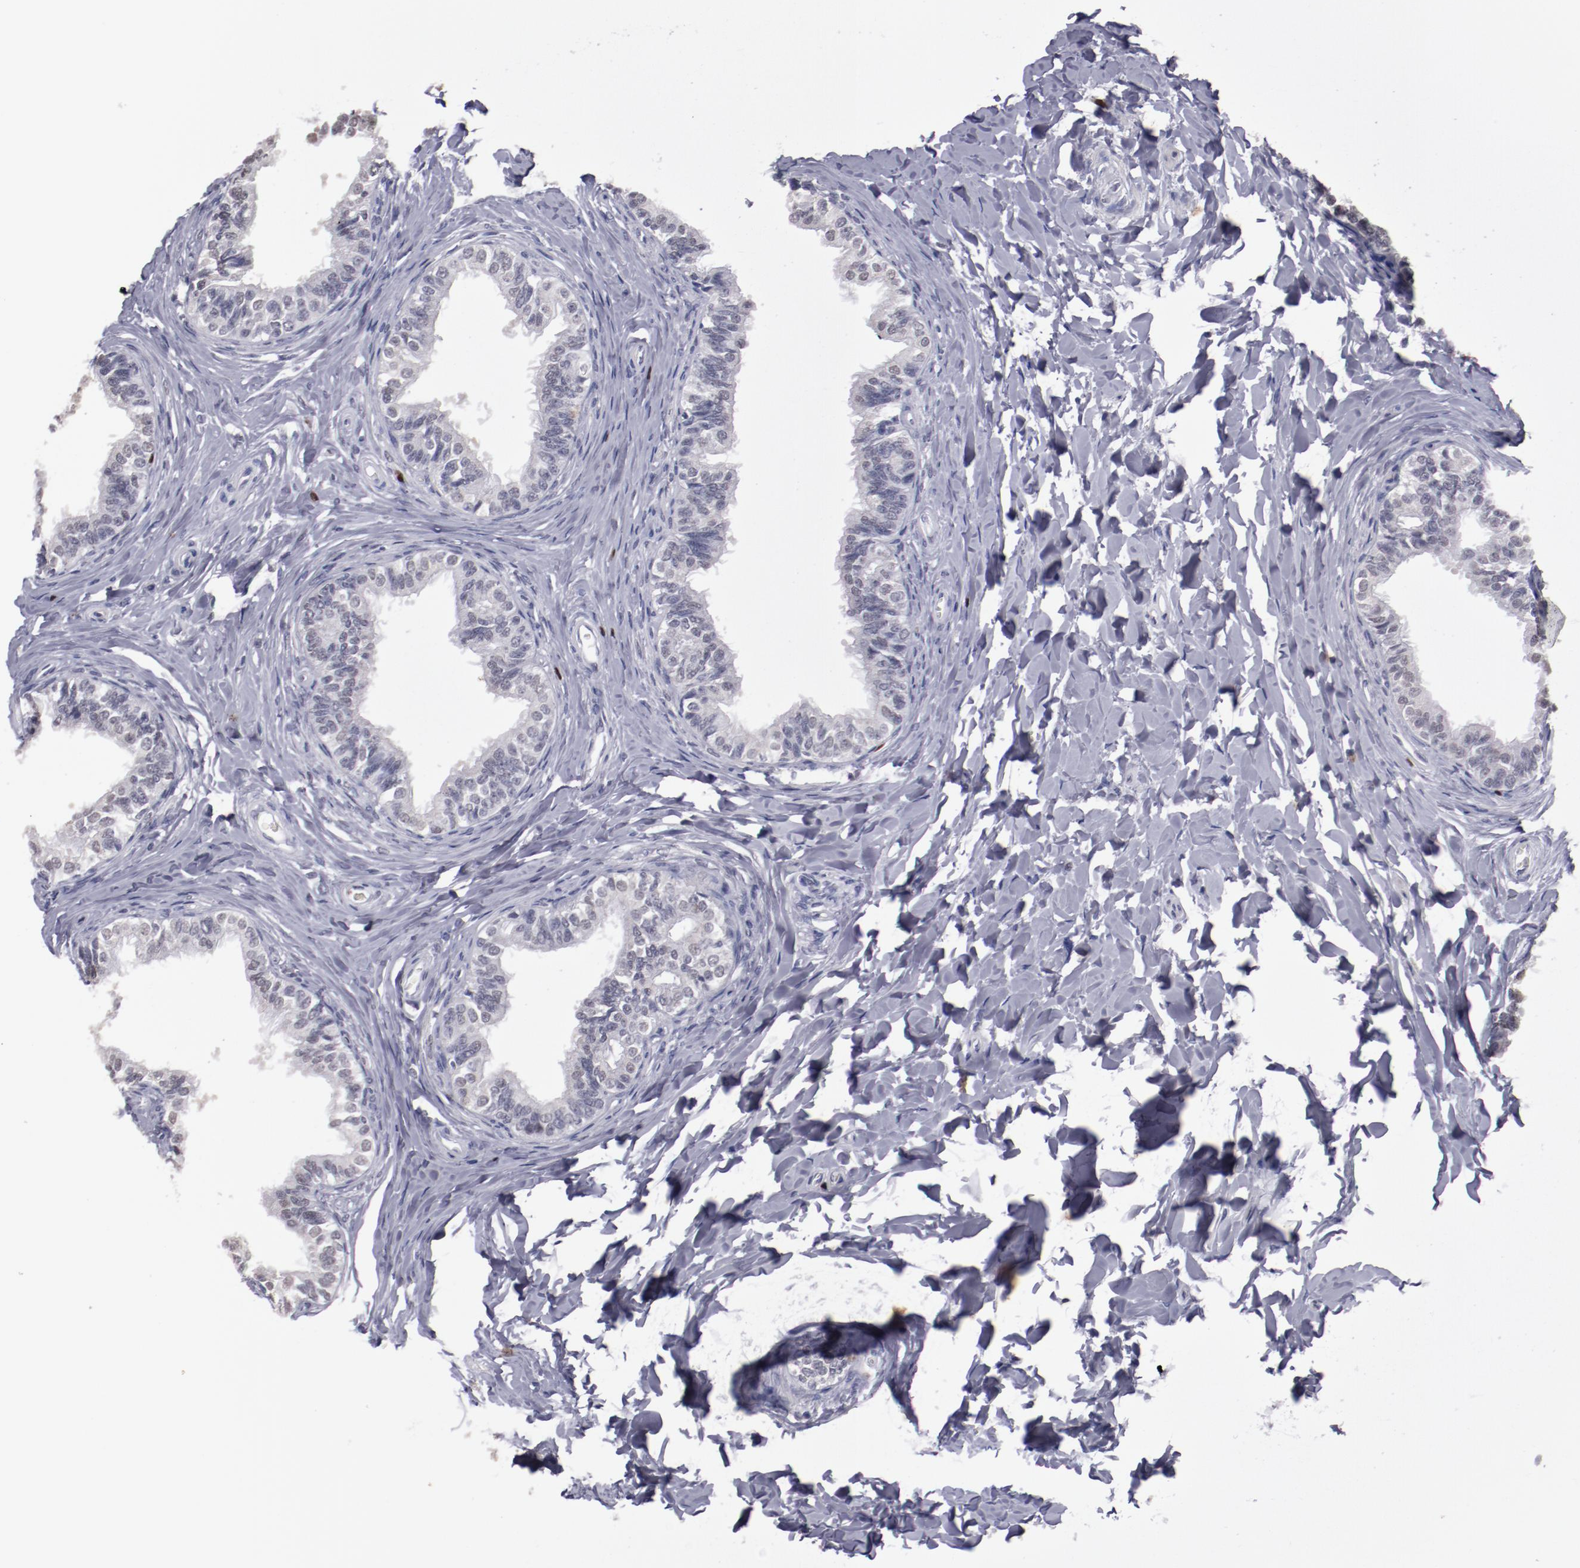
{"staining": {"intensity": "weak", "quantity": "<25%", "location": "nuclear"}, "tissue": "epididymis", "cell_type": "Glandular cells", "image_type": "normal", "snomed": [{"axis": "morphology", "description": "Normal tissue, NOS"}, {"axis": "topography", "description": "Soft tissue"}, {"axis": "topography", "description": "Epididymis"}], "caption": "The immunohistochemistry (IHC) micrograph has no significant staining in glandular cells of epididymis. (DAB IHC with hematoxylin counter stain).", "gene": "IRF4", "patient": {"sex": "male", "age": 26}}